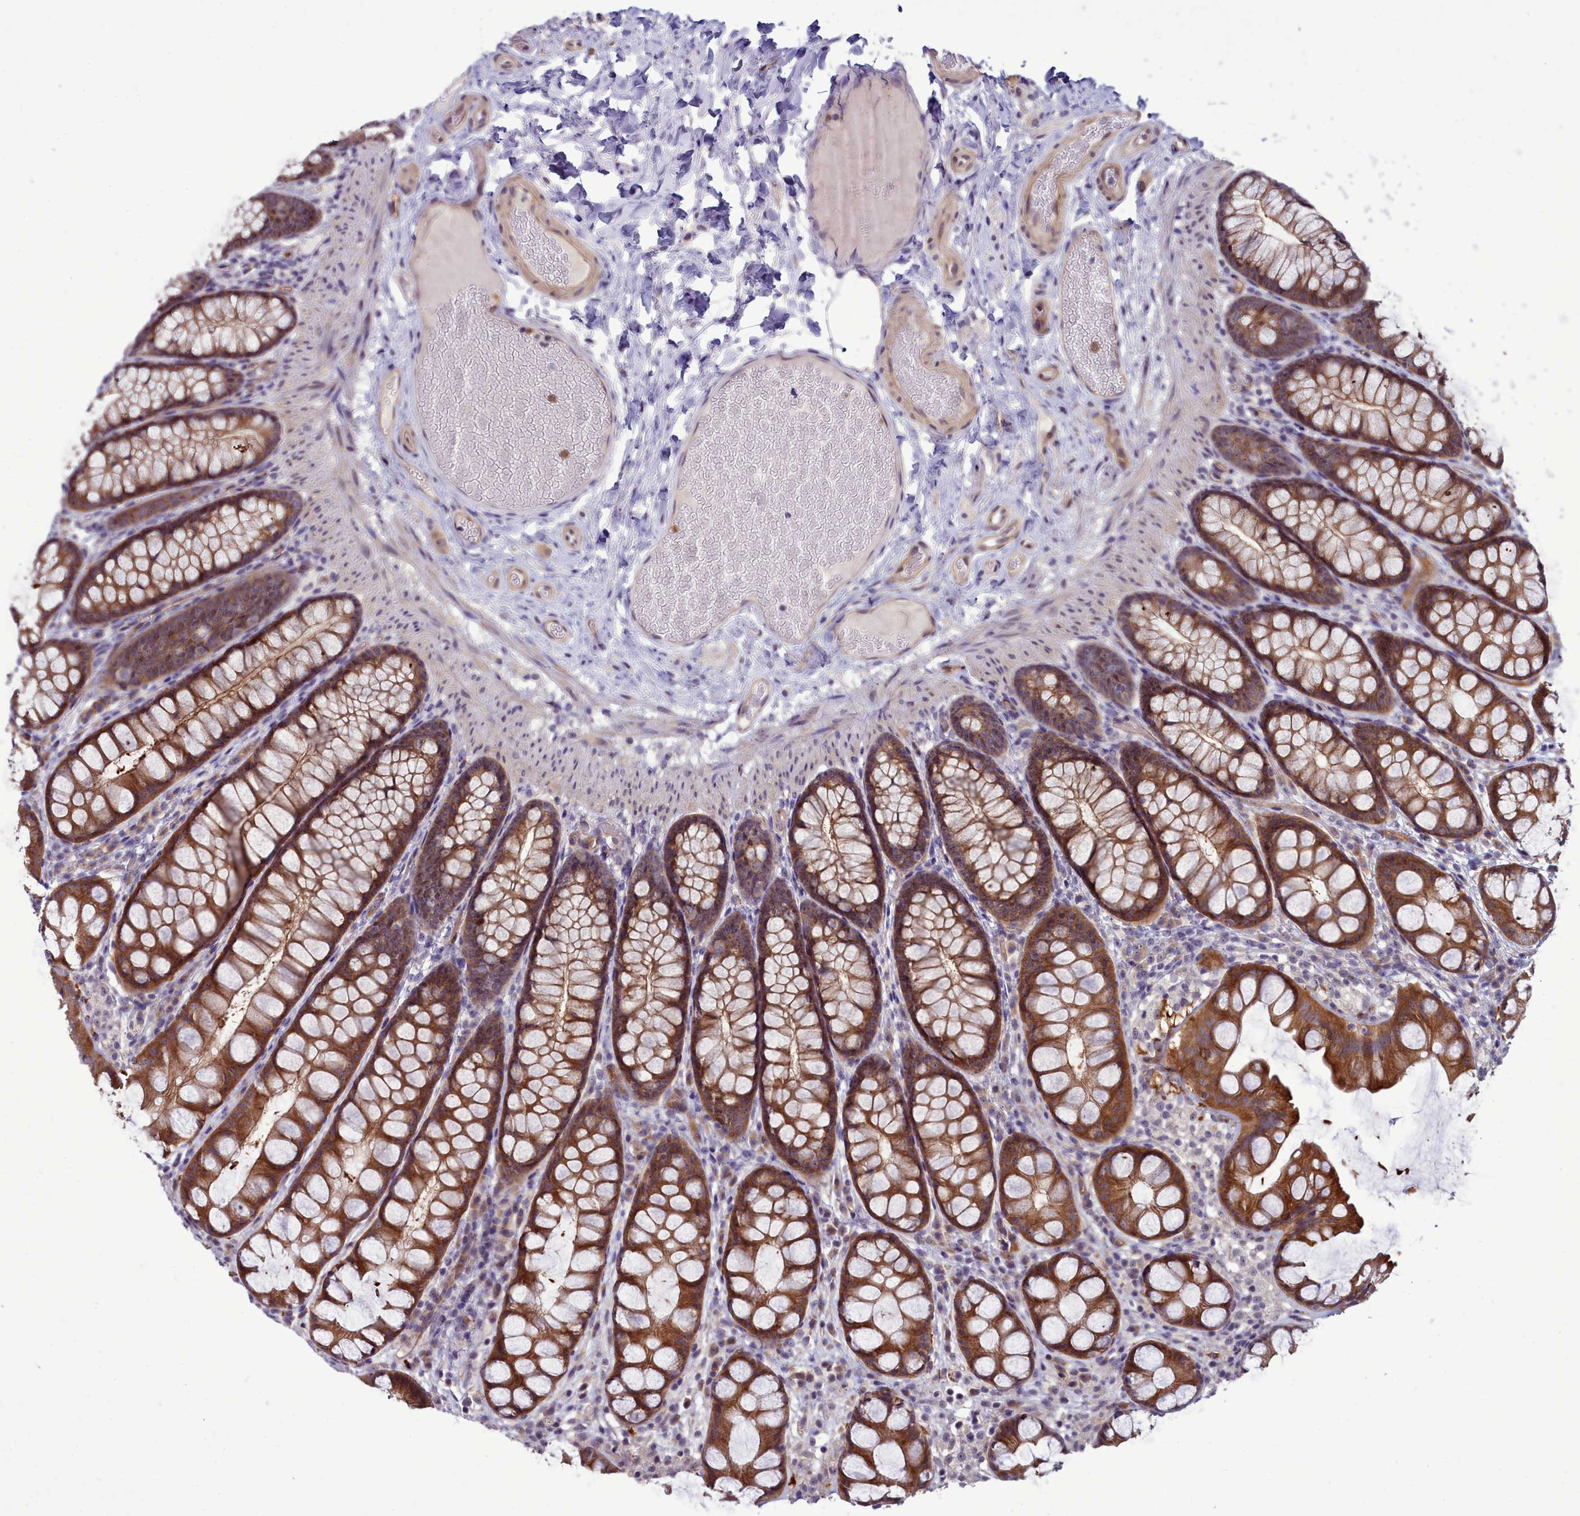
{"staining": {"intensity": "weak", "quantity": ">75%", "location": "cytoplasmic/membranous"}, "tissue": "colon", "cell_type": "Endothelial cells", "image_type": "normal", "snomed": [{"axis": "morphology", "description": "Normal tissue, NOS"}, {"axis": "topography", "description": "Colon"}], "caption": "This histopathology image reveals benign colon stained with IHC to label a protein in brown. The cytoplasmic/membranous of endothelial cells show weak positivity for the protein. Nuclei are counter-stained blue.", "gene": "BCAR1", "patient": {"sex": "male", "age": 47}}